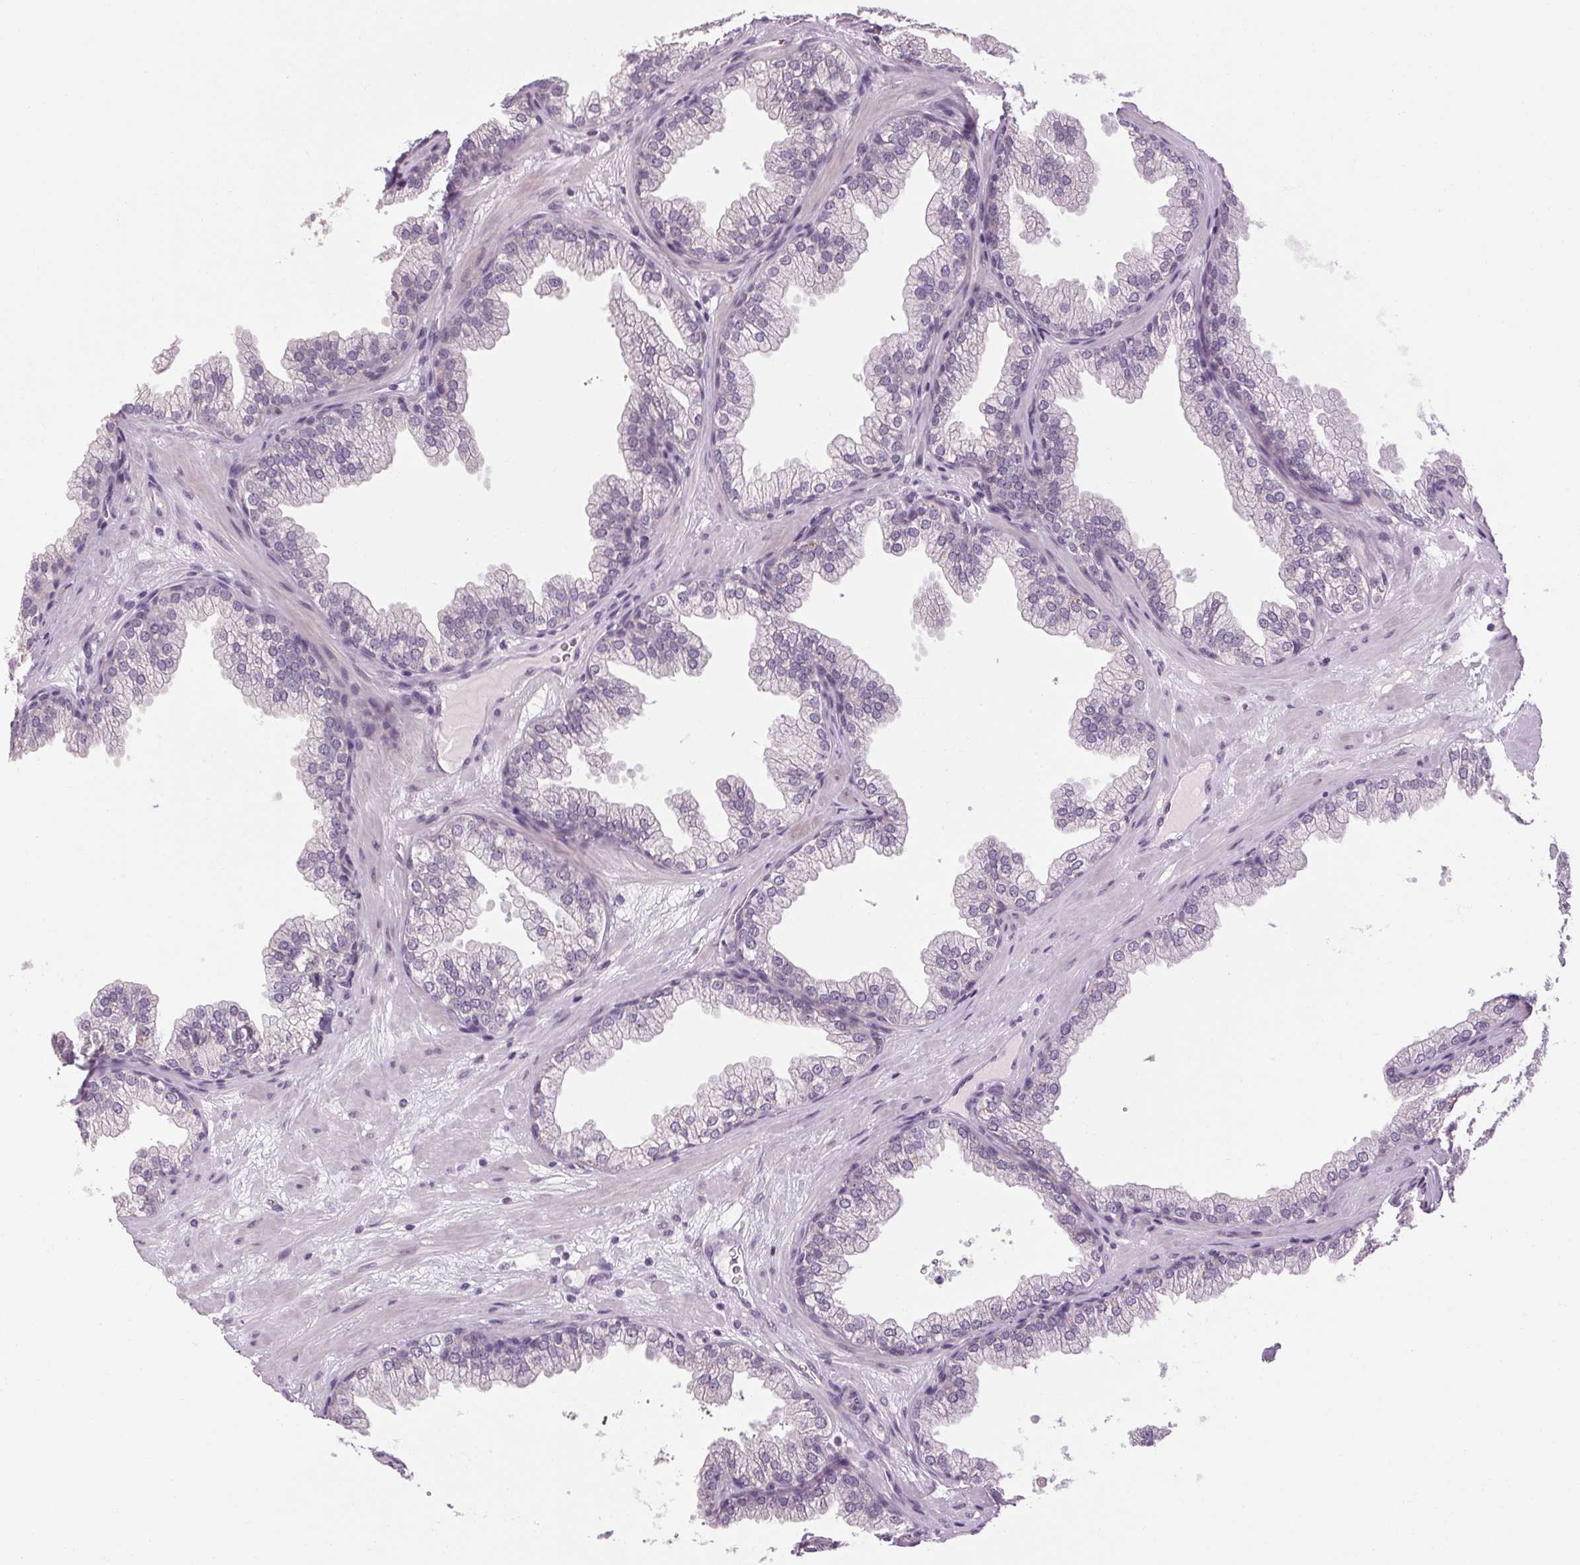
{"staining": {"intensity": "negative", "quantity": "none", "location": "none"}, "tissue": "prostate", "cell_type": "Glandular cells", "image_type": "normal", "snomed": [{"axis": "morphology", "description": "Normal tissue, NOS"}, {"axis": "topography", "description": "Prostate"}], "caption": "Immunohistochemistry micrograph of unremarkable human prostate stained for a protein (brown), which demonstrates no positivity in glandular cells.", "gene": "KLHL40", "patient": {"sex": "male", "age": 37}}